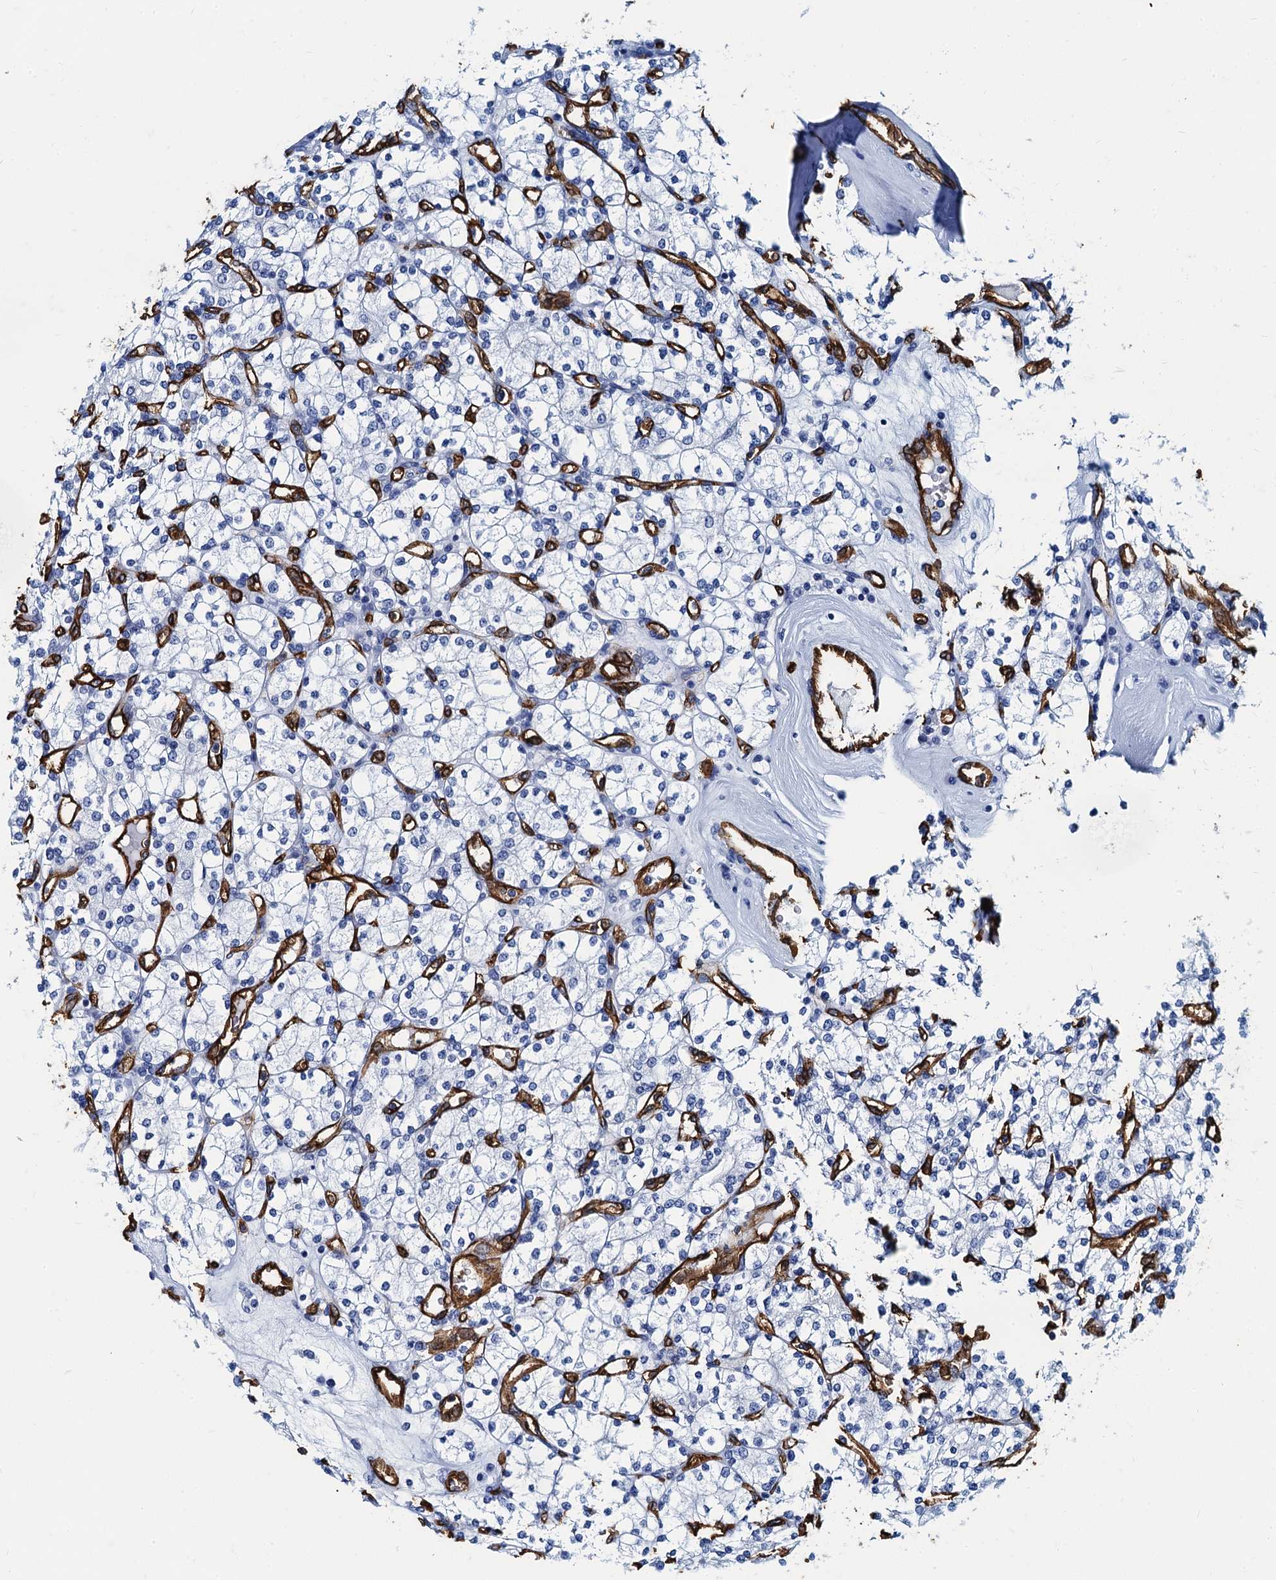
{"staining": {"intensity": "negative", "quantity": "none", "location": "none"}, "tissue": "renal cancer", "cell_type": "Tumor cells", "image_type": "cancer", "snomed": [{"axis": "morphology", "description": "Adenocarcinoma, NOS"}, {"axis": "topography", "description": "Kidney"}], "caption": "Tumor cells show no significant positivity in renal cancer. (DAB immunohistochemistry visualized using brightfield microscopy, high magnification).", "gene": "CAVIN2", "patient": {"sex": "male", "age": 77}}